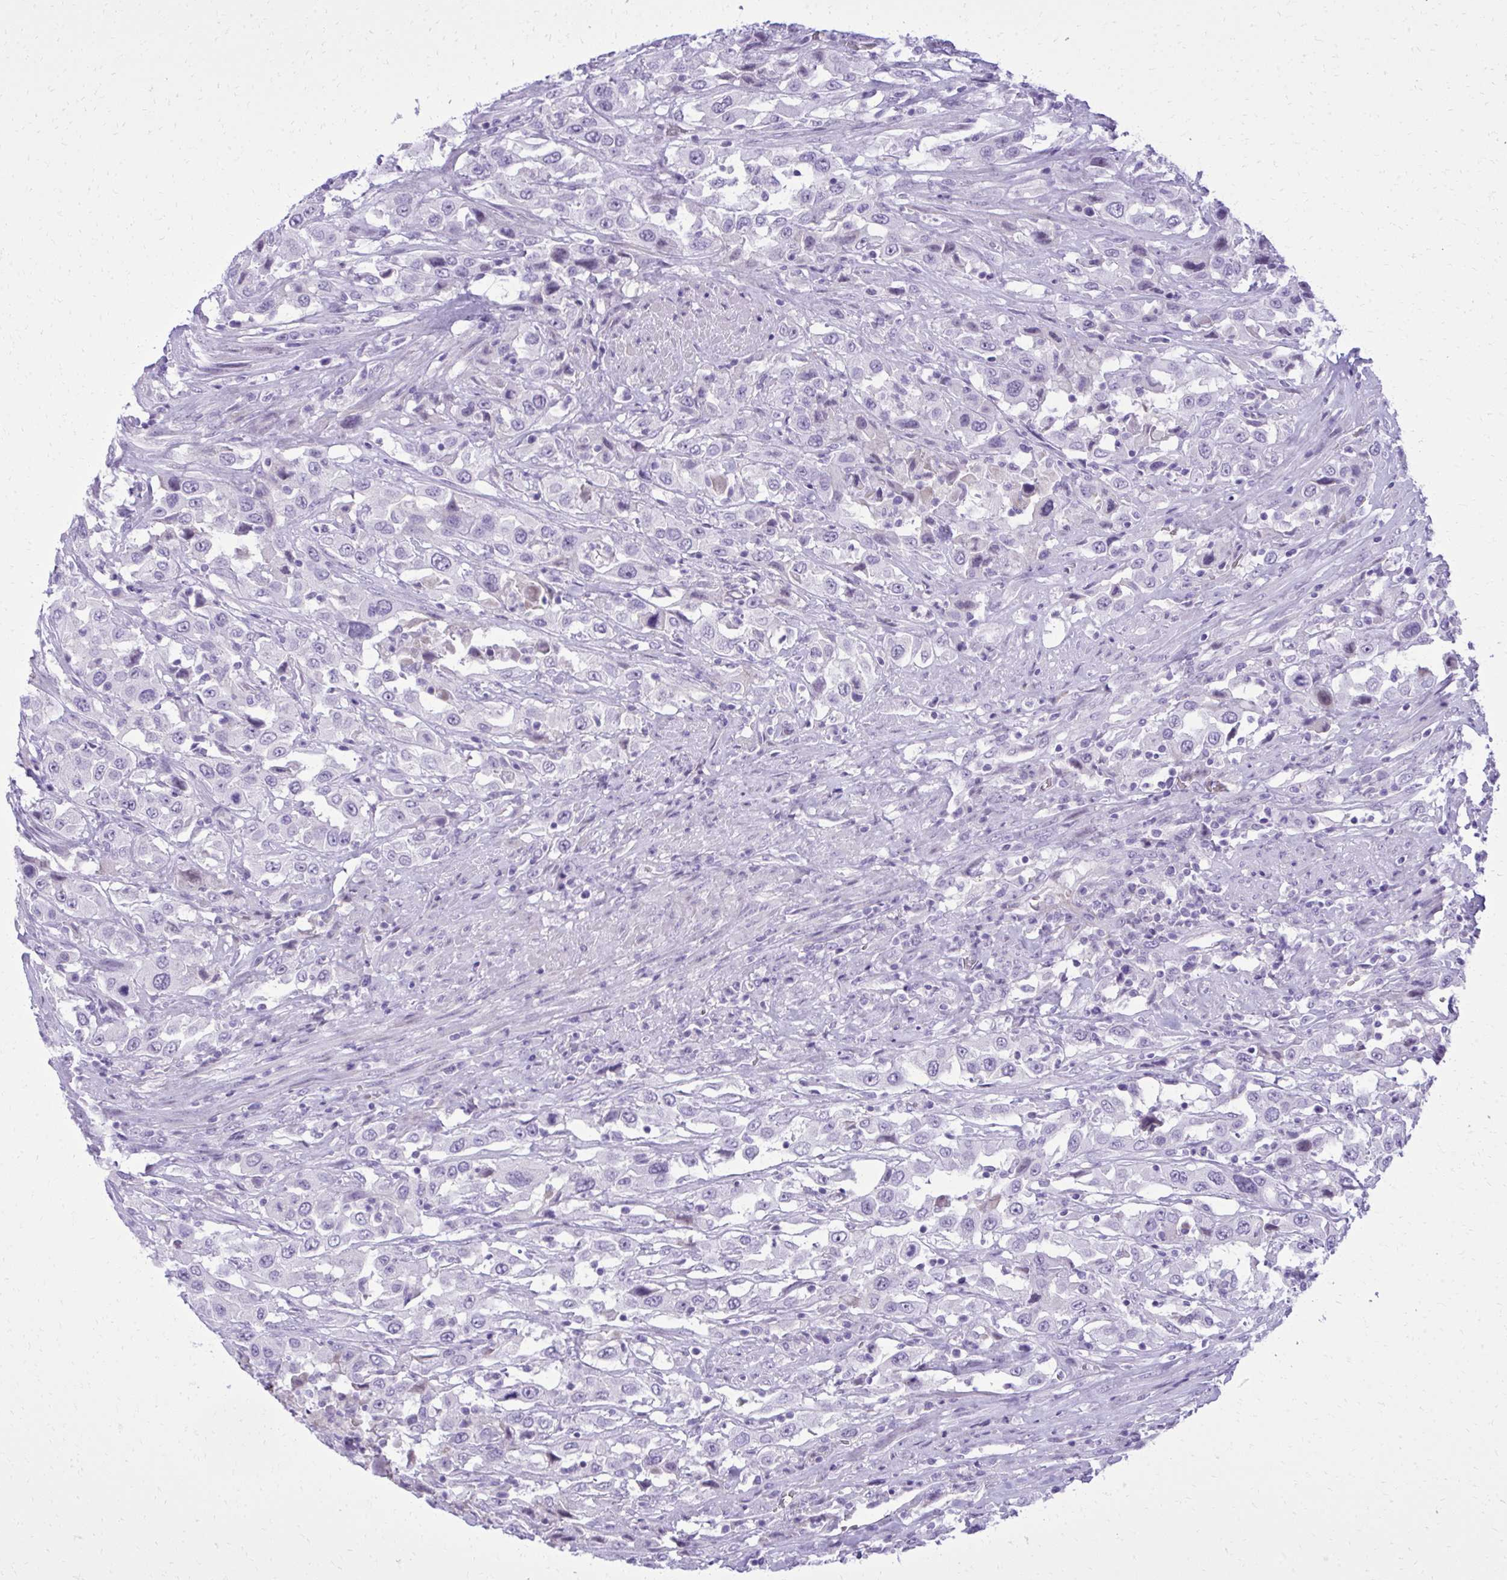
{"staining": {"intensity": "negative", "quantity": "none", "location": "none"}, "tissue": "urothelial cancer", "cell_type": "Tumor cells", "image_type": "cancer", "snomed": [{"axis": "morphology", "description": "Urothelial carcinoma, High grade"}, {"axis": "topography", "description": "Urinary bladder"}], "caption": "Protein analysis of urothelial cancer exhibits no significant positivity in tumor cells.", "gene": "PITPNM3", "patient": {"sex": "male", "age": 61}}